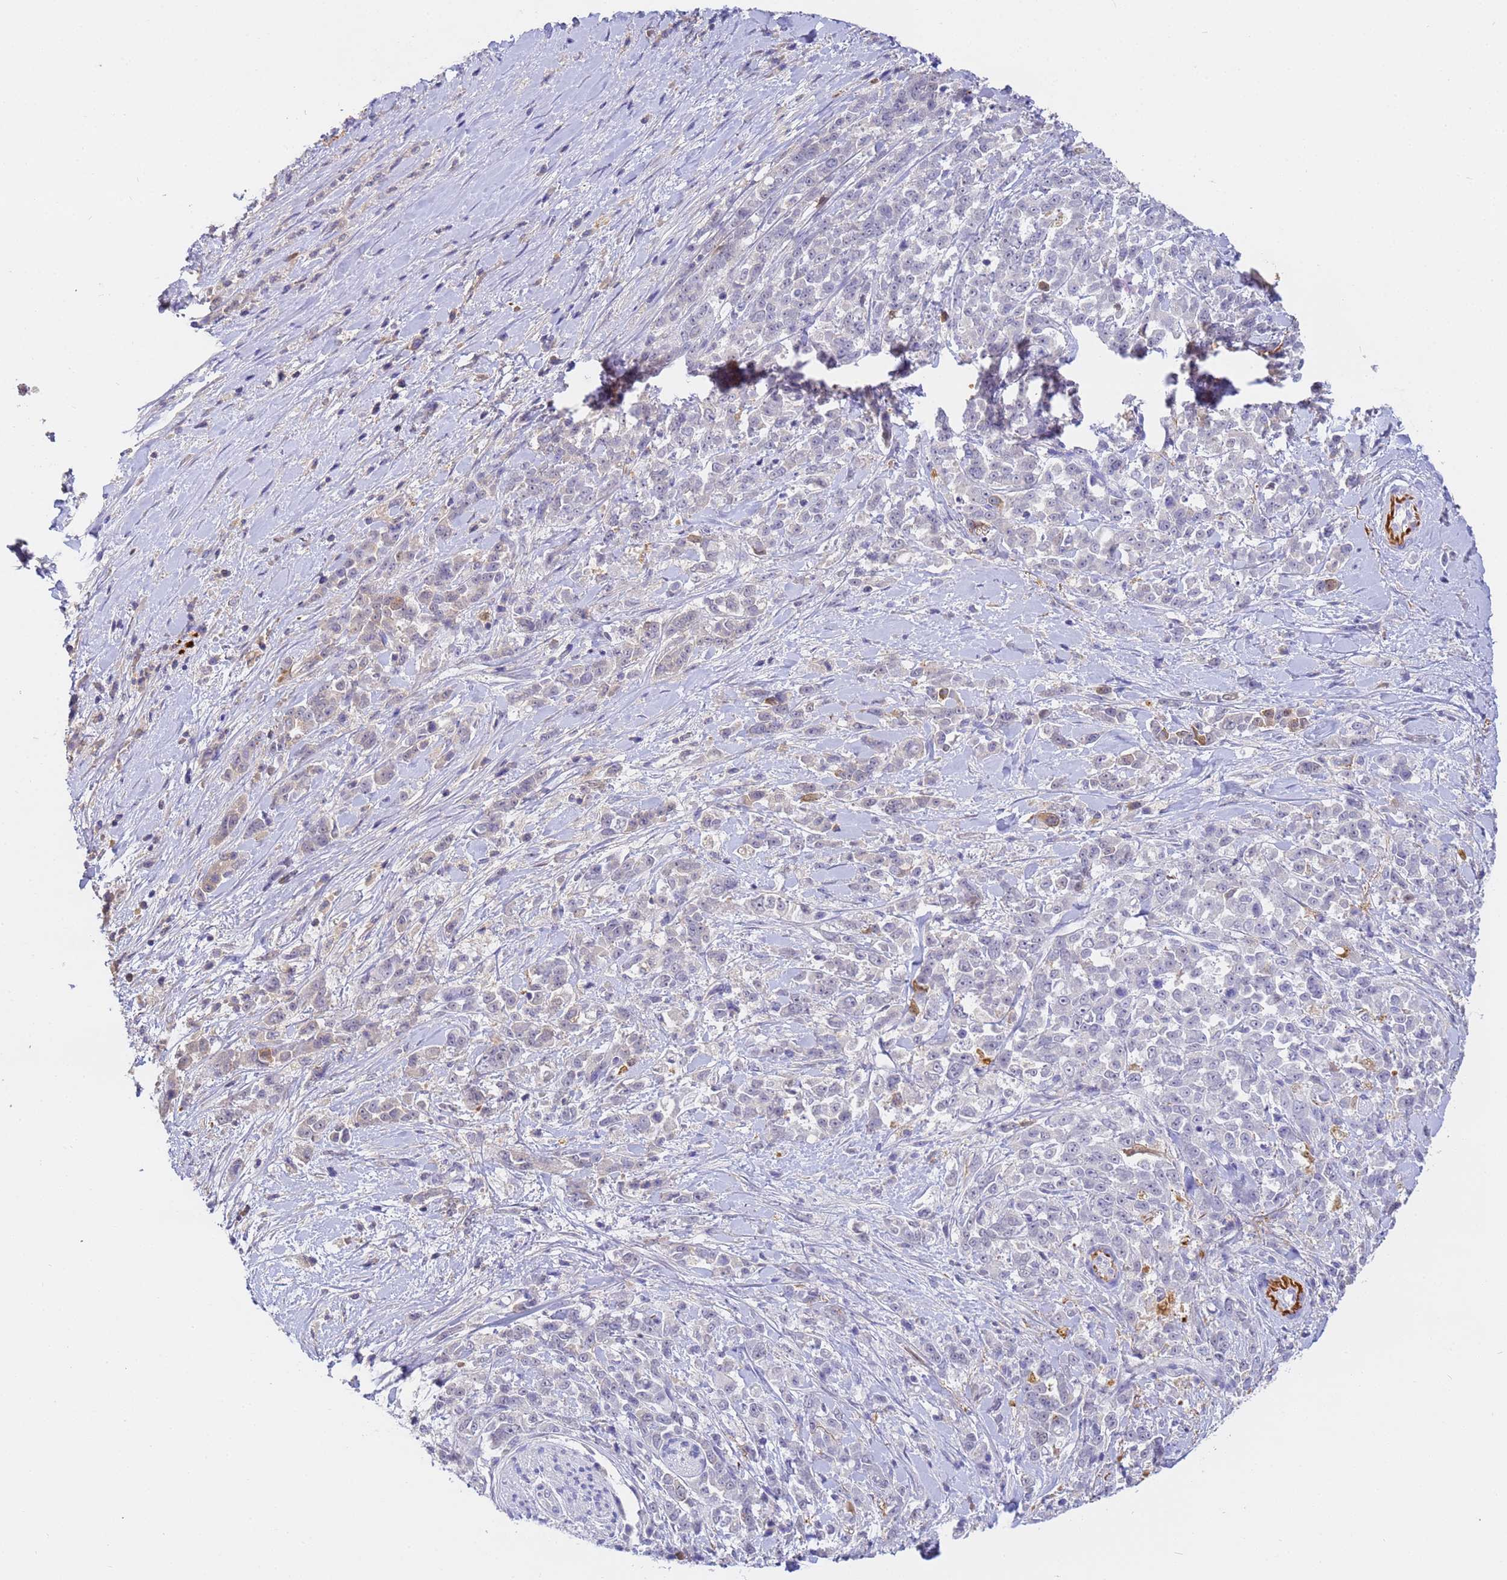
{"staining": {"intensity": "negative", "quantity": "none", "location": "none"}, "tissue": "pancreatic cancer", "cell_type": "Tumor cells", "image_type": "cancer", "snomed": [{"axis": "morphology", "description": "Normal tissue, NOS"}, {"axis": "morphology", "description": "Adenocarcinoma, NOS"}, {"axis": "topography", "description": "Pancreas"}], "caption": "Histopathology image shows no significant protein staining in tumor cells of pancreatic cancer.", "gene": "CFHR2", "patient": {"sex": "female", "age": 64}}